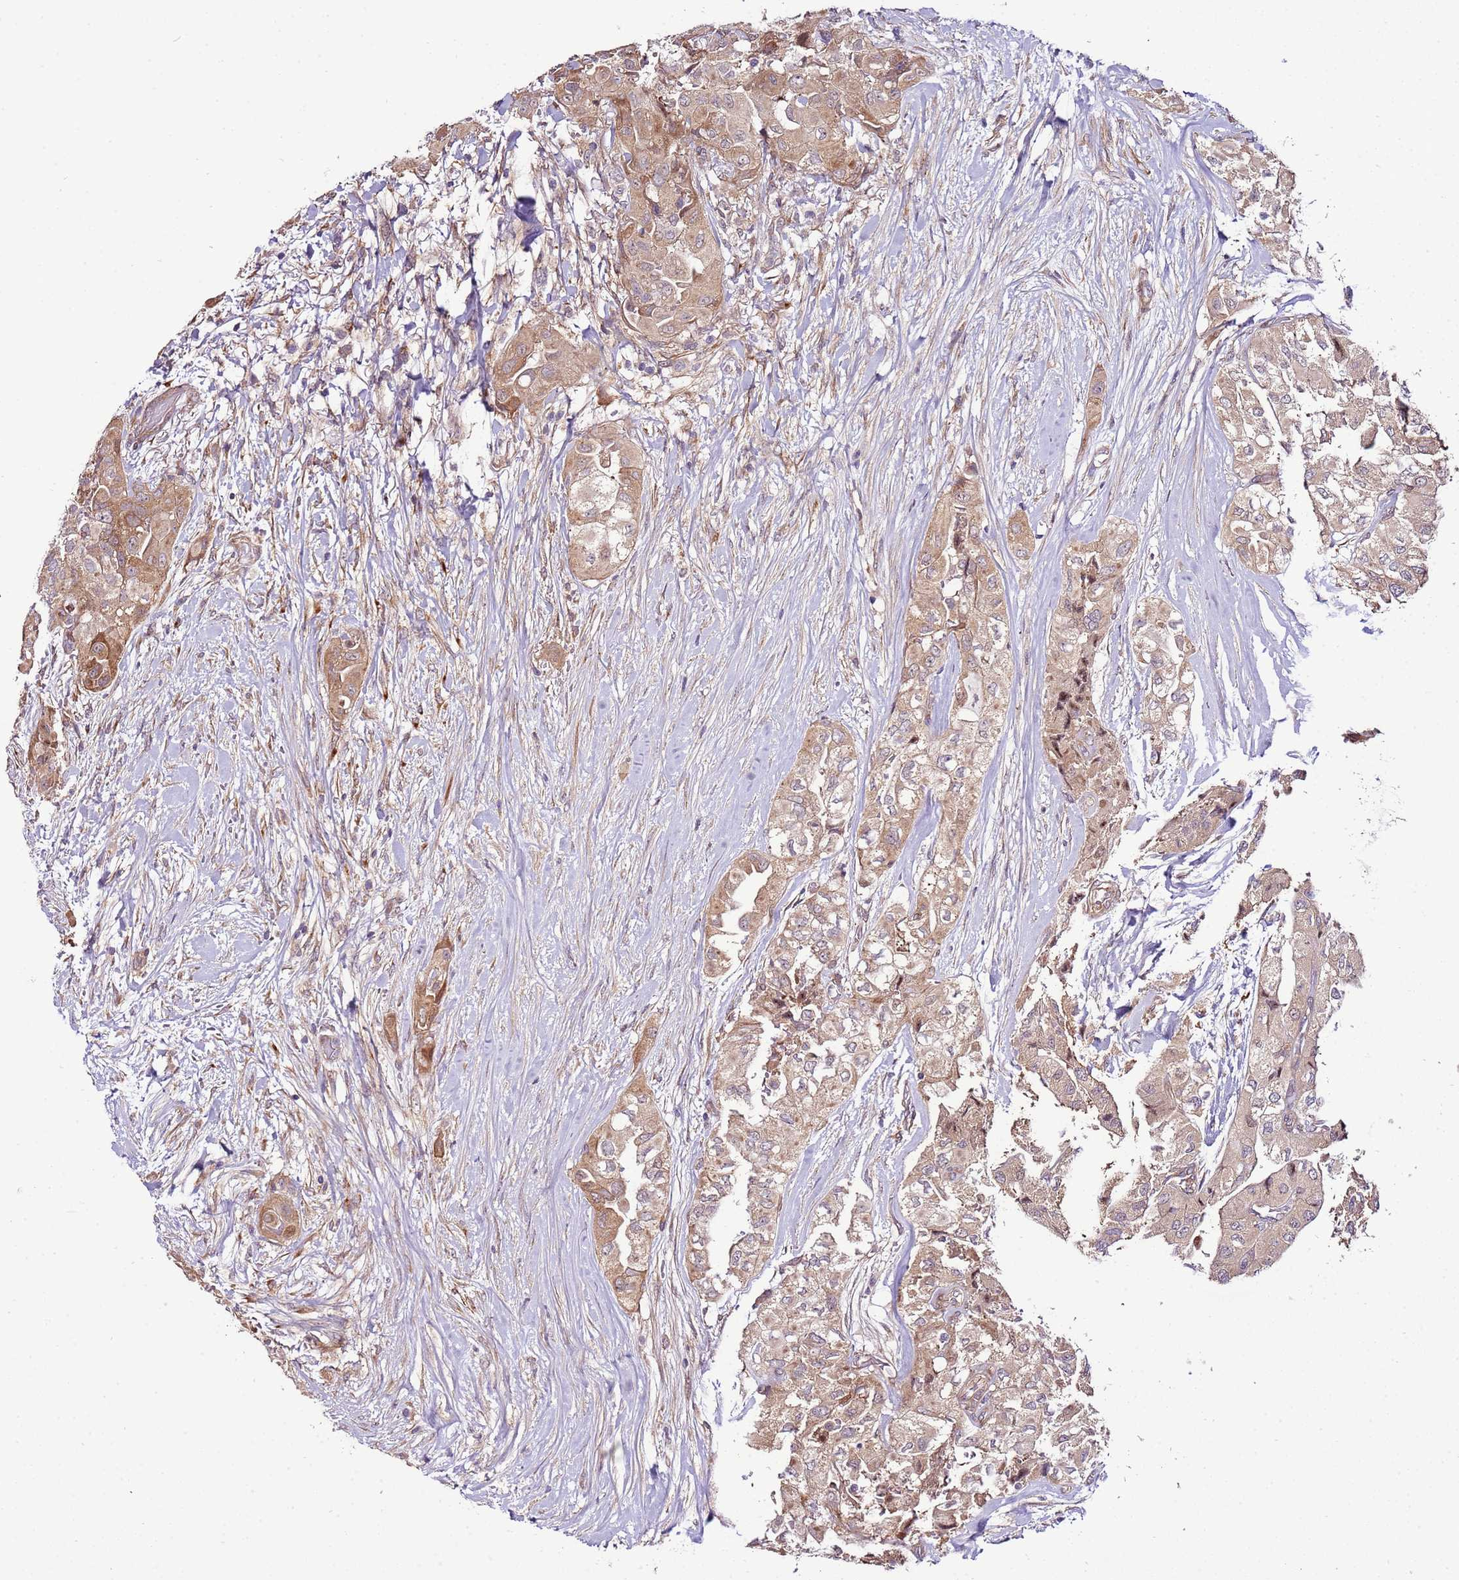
{"staining": {"intensity": "weak", "quantity": ">75%", "location": "cytoplasmic/membranous"}, "tissue": "thyroid cancer", "cell_type": "Tumor cells", "image_type": "cancer", "snomed": [{"axis": "morphology", "description": "Papillary adenocarcinoma, NOS"}, {"axis": "topography", "description": "Thyroid gland"}], "caption": "A photomicrograph of human papillary adenocarcinoma (thyroid) stained for a protein shows weak cytoplasmic/membranous brown staining in tumor cells.", "gene": "SCARA3", "patient": {"sex": "female", "age": 59}}